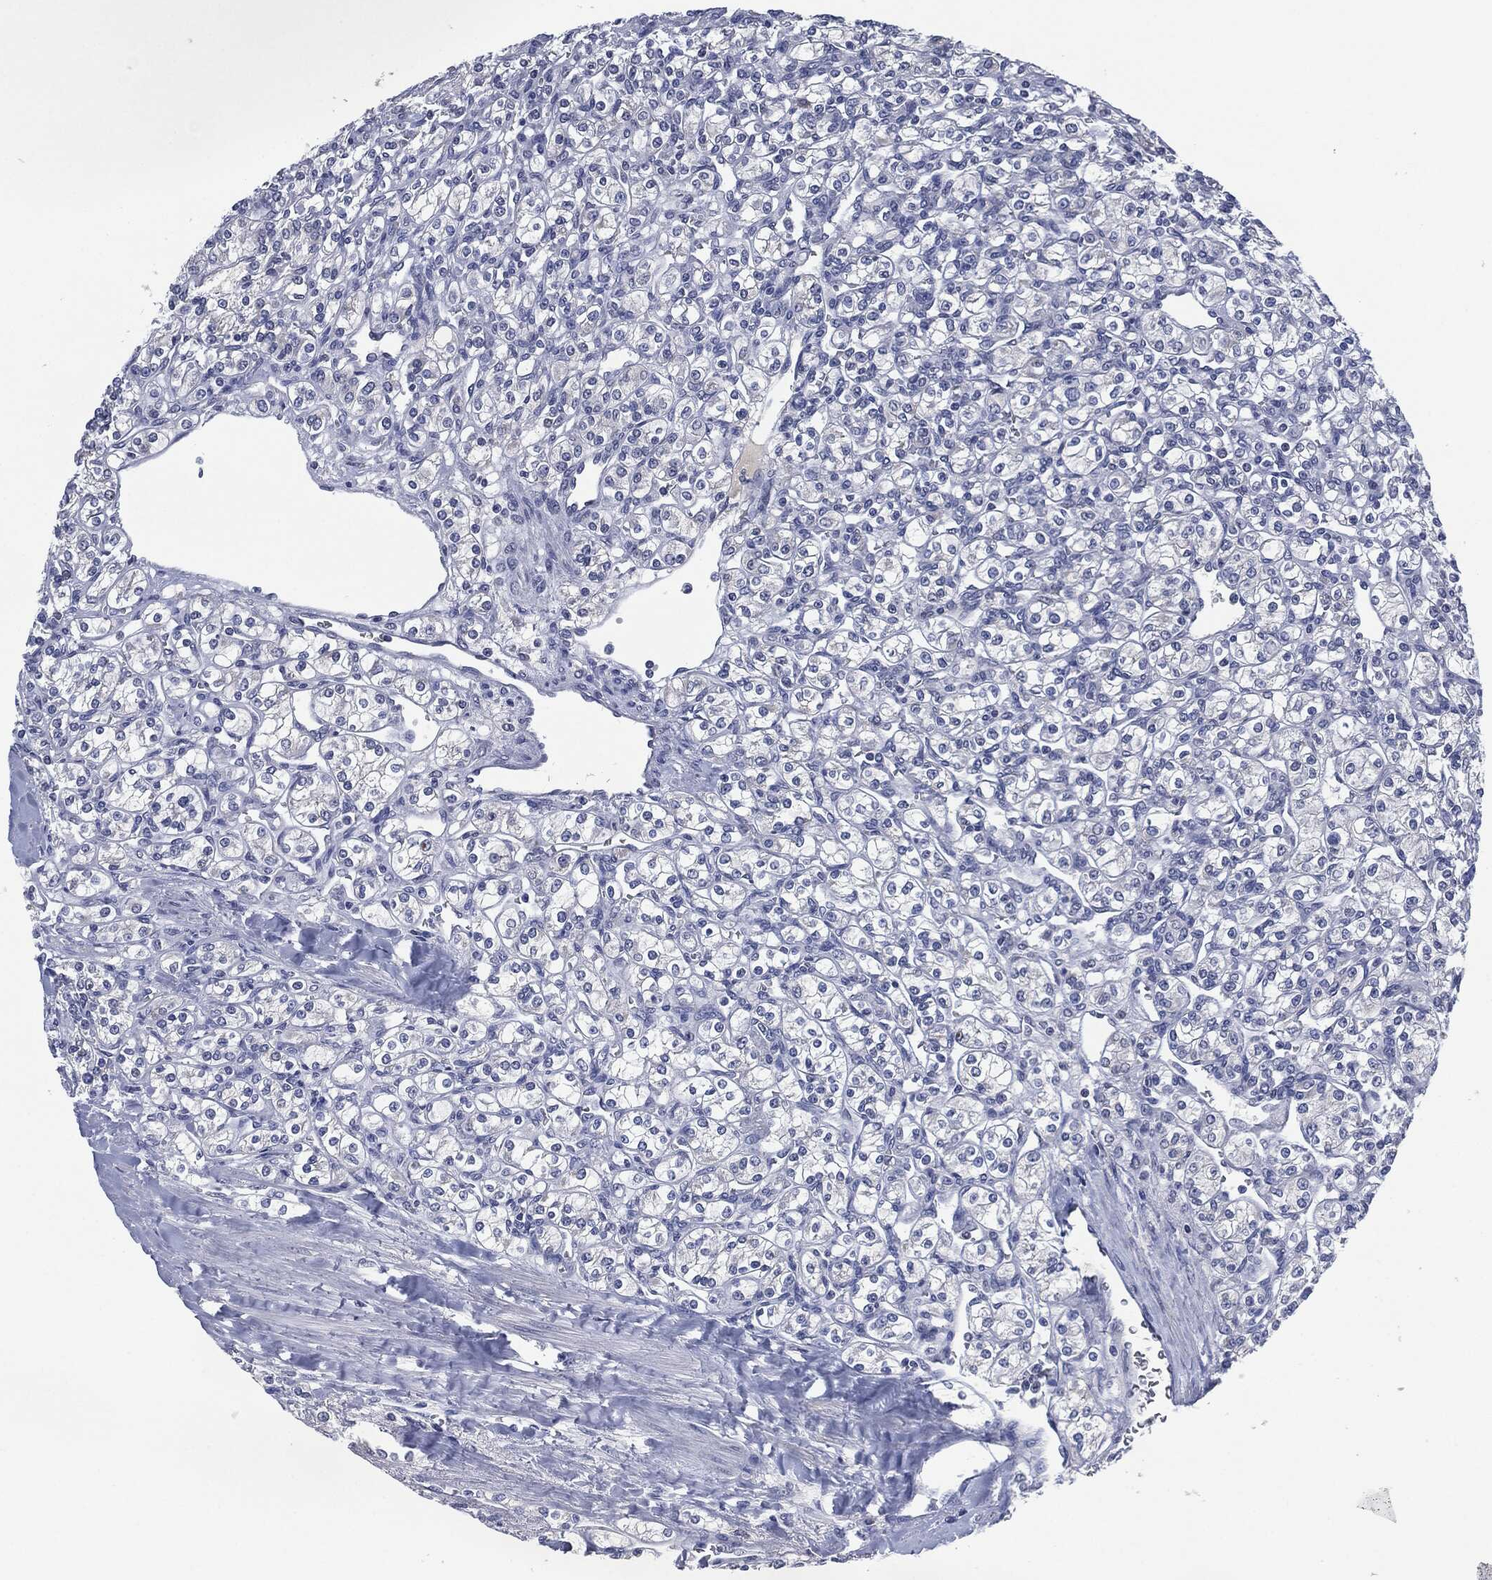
{"staining": {"intensity": "negative", "quantity": "none", "location": "none"}, "tissue": "renal cancer", "cell_type": "Tumor cells", "image_type": "cancer", "snomed": [{"axis": "morphology", "description": "Adenocarcinoma, NOS"}, {"axis": "topography", "description": "Kidney"}], "caption": "An IHC micrograph of renal cancer (adenocarcinoma) is shown. There is no staining in tumor cells of renal cancer (adenocarcinoma). The staining is performed using DAB brown chromogen with nuclei counter-stained in using hematoxylin.", "gene": "IL2RG", "patient": {"sex": "male", "age": 77}}